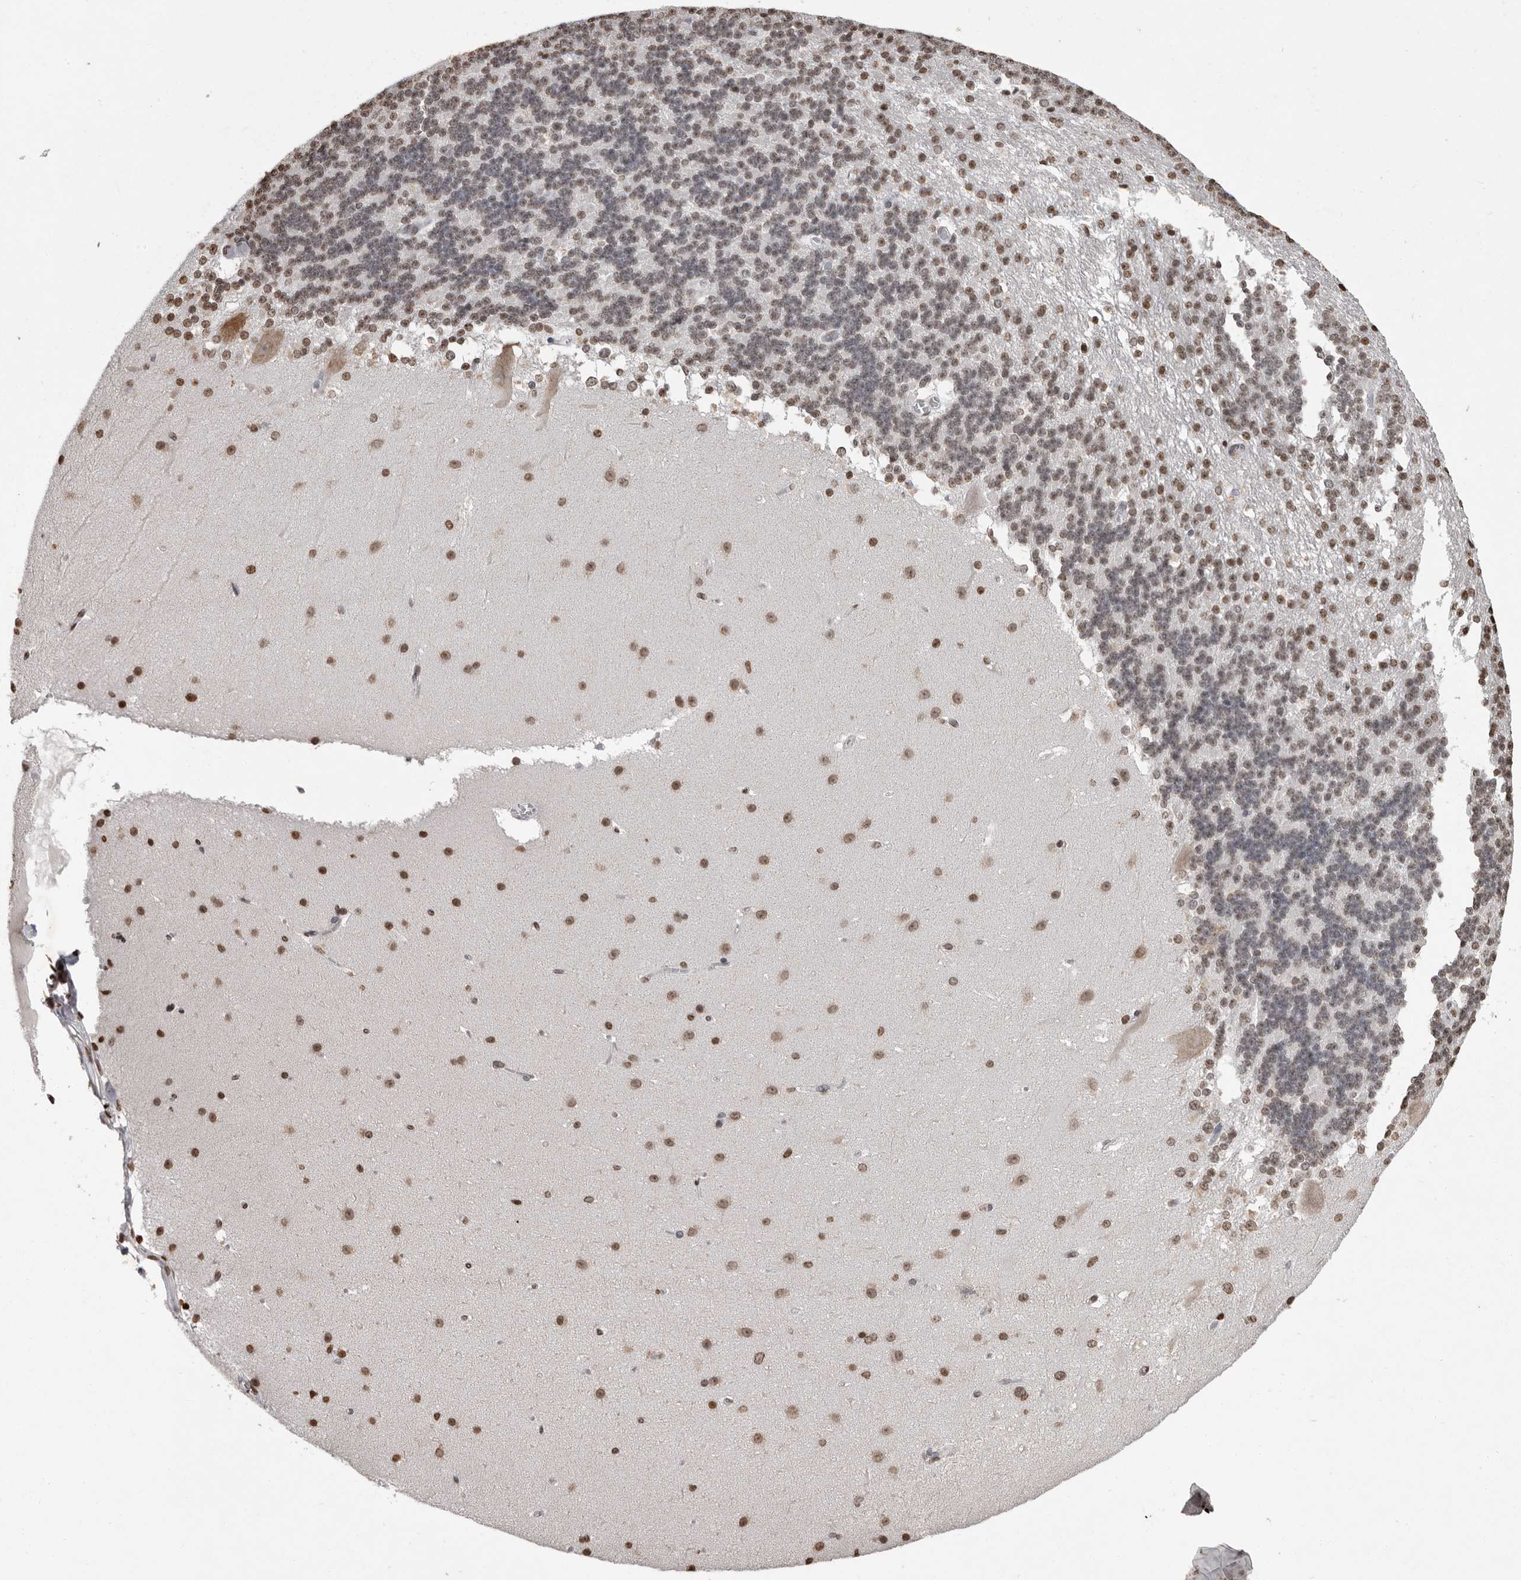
{"staining": {"intensity": "moderate", "quantity": "<25%", "location": "nuclear"}, "tissue": "cerebellum", "cell_type": "Cells in granular layer", "image_type": "normal", "snomed": [{"axis": "morphology", "description": "Normal tissue, NOS"}, {"axis": "topography", "description": "Cerebellum"}], "caption": "Immunohistochemical staining of unremarkable human cerebellum displays <25% levels of moderate nuclear protein positivity in approximately <25% of cells in granular layer. Immunohistochemistry stains the protein in brown and the nuclei are stained blue.", "gene": "WDR45", "patient": {"sex": "female", "age": 19}}